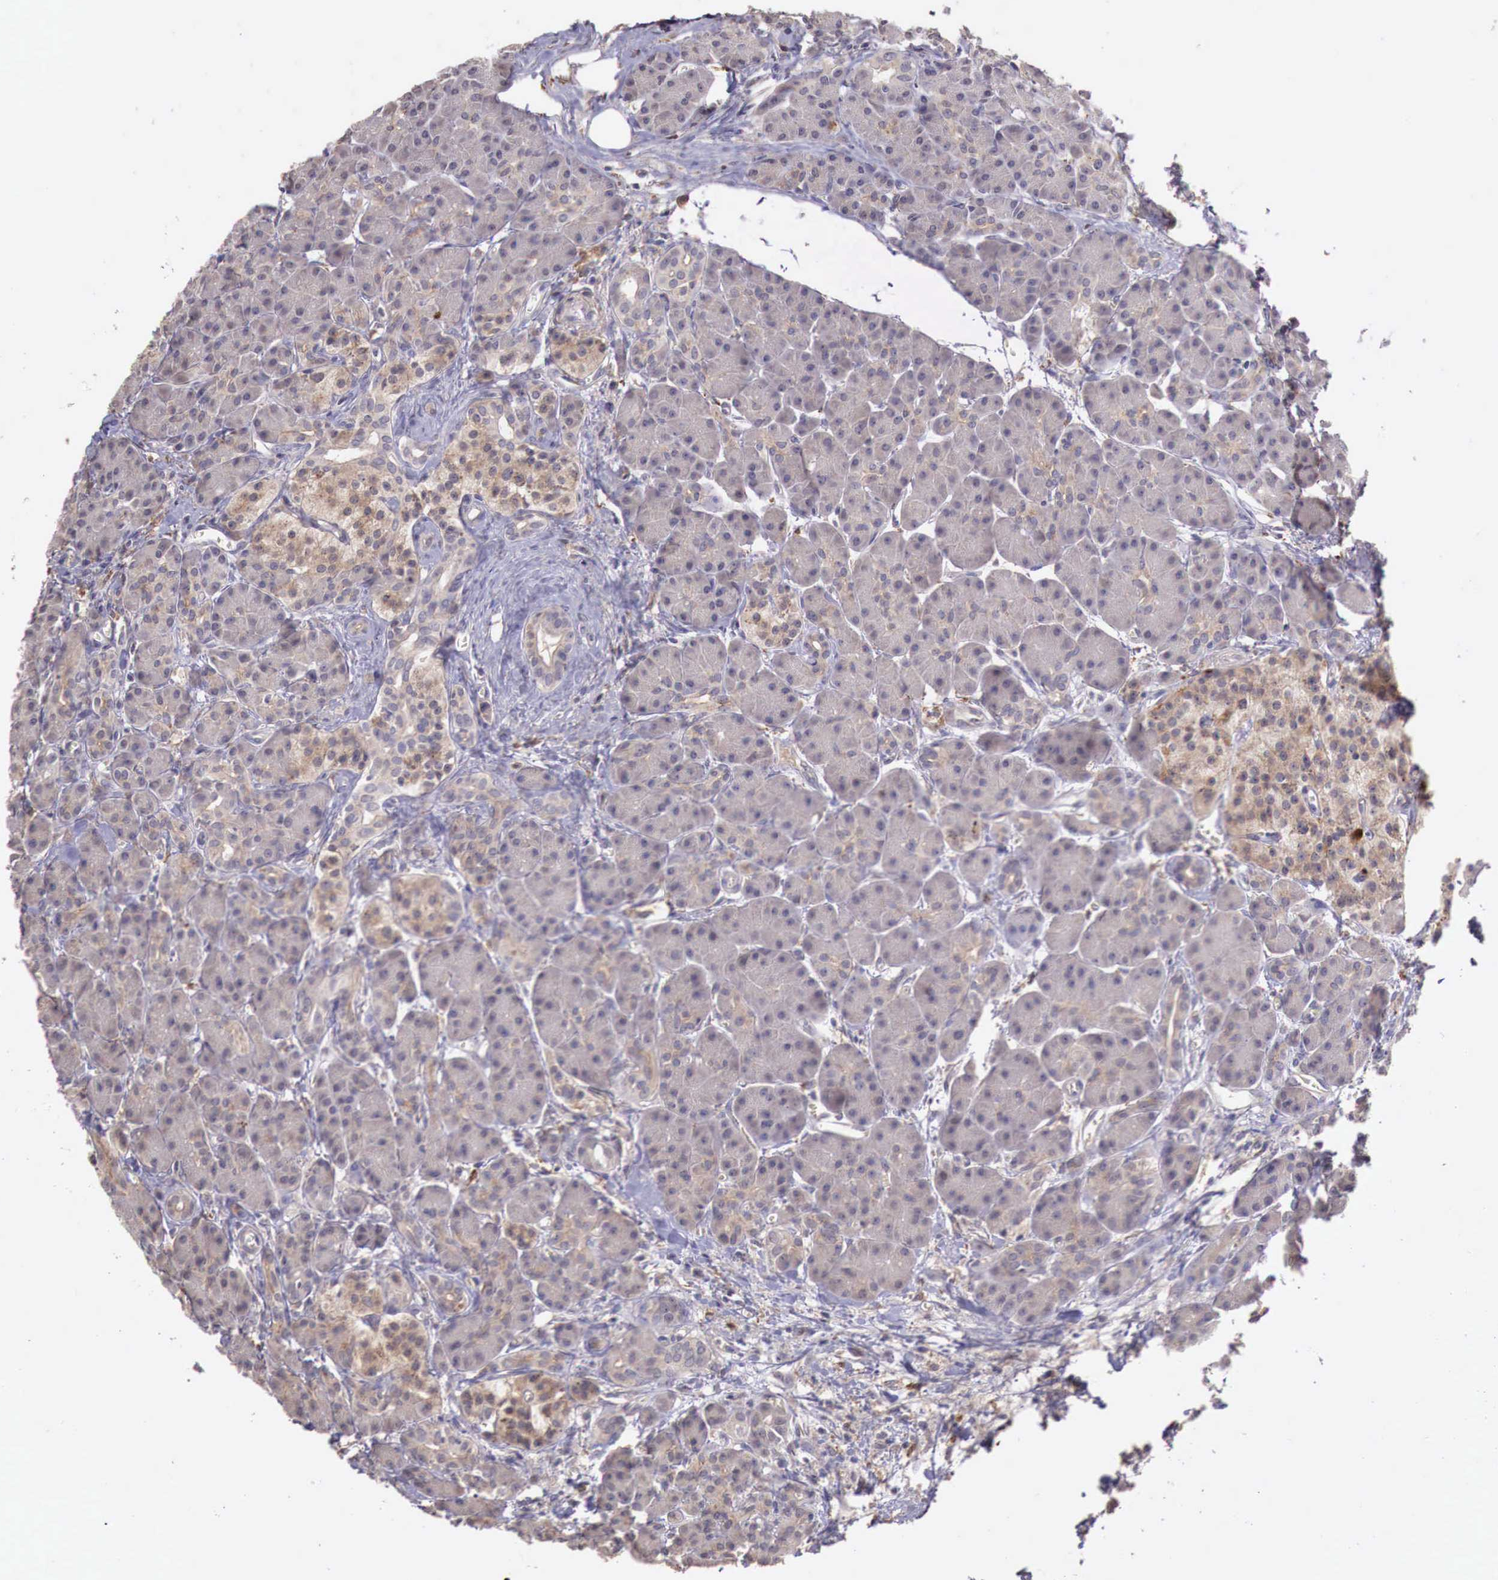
{"staining": {"intensity": "weak", "quantity": "25%-75%", "location": "cytoplasmic/membranous"}, "tissue": "pancreas", "cell_type": "Exocrine glandular cells", "image_type": "normal", "snomed": [{"axis": "morphology", "description": "Normal tissue, NOS"}, {"axis": "topography", "description": "Pancreas"}], "caption": "Weak cytoplasmic/membranous positivity is seen in approximately 25%-75% of exocrine glandular cells in unremarkable pancreas. (DAB (3,3'-diaminobenzidine) = brown stain, brightfield microscopy at high magnification).", "gene": "CHRDL1", "patient": {"sex": "male", "age": 73}}